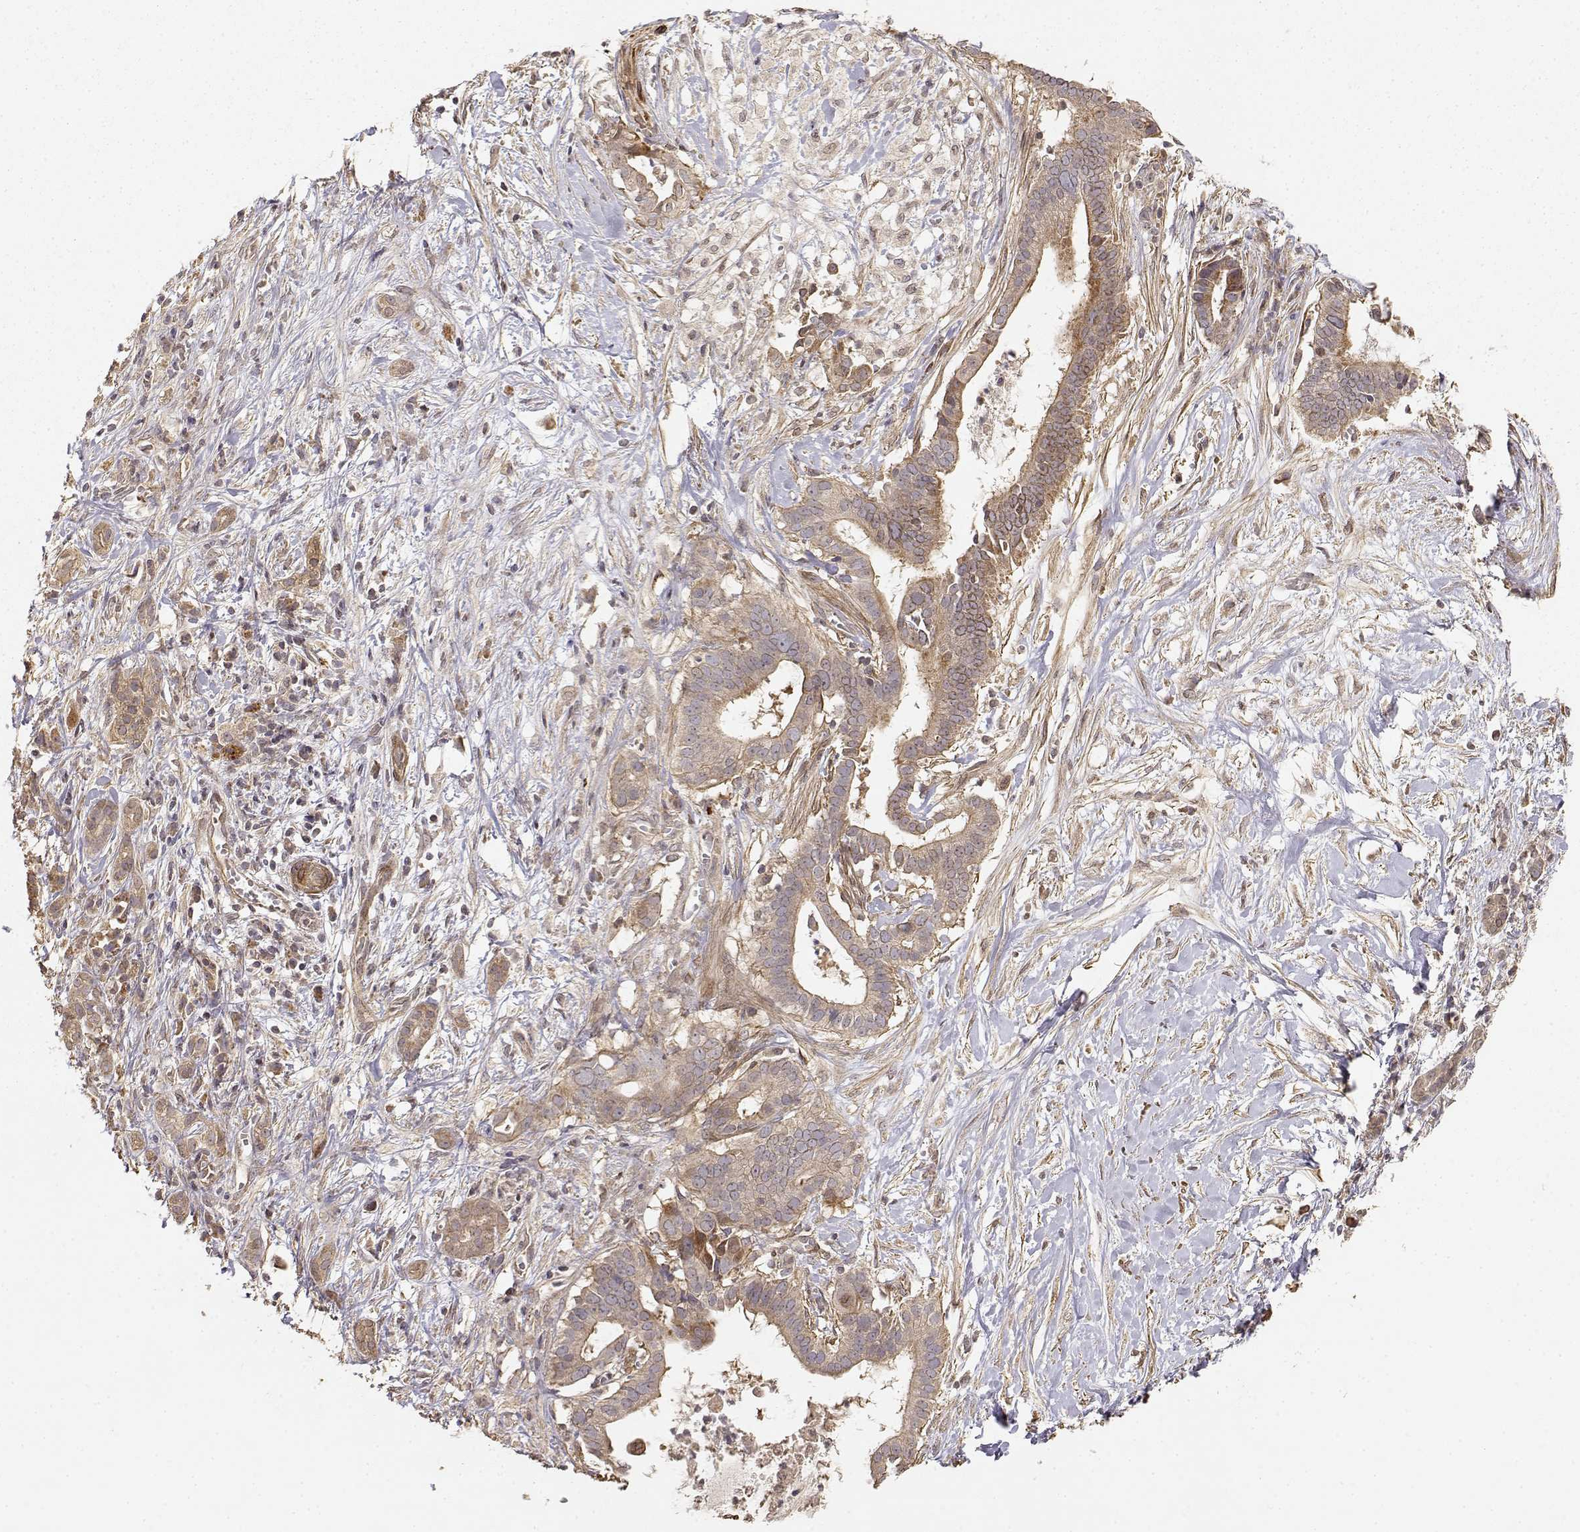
{"staining": {"intensity": "weak", "quantity": ">75%", "location": "cytoplasmic/membranous"}, "tissue": "pancreatic cancer", "cell_type": "Tumor cells", "image_type": "cancer", "snomed": [{"axis": "morphology", "description": "Adenocarcinoma, NOS"}, {"axis": "topography", "description": "Pancreas"}], "caption": "An IHC histopathology image of tumor tissue is shown. Protein staining in brown labels weak cytoplasmic/membranous positivity in pancreatic cancer within tumor cells.", "gene": "PICK1", "patient": {"sex": "male", "age": 61}}